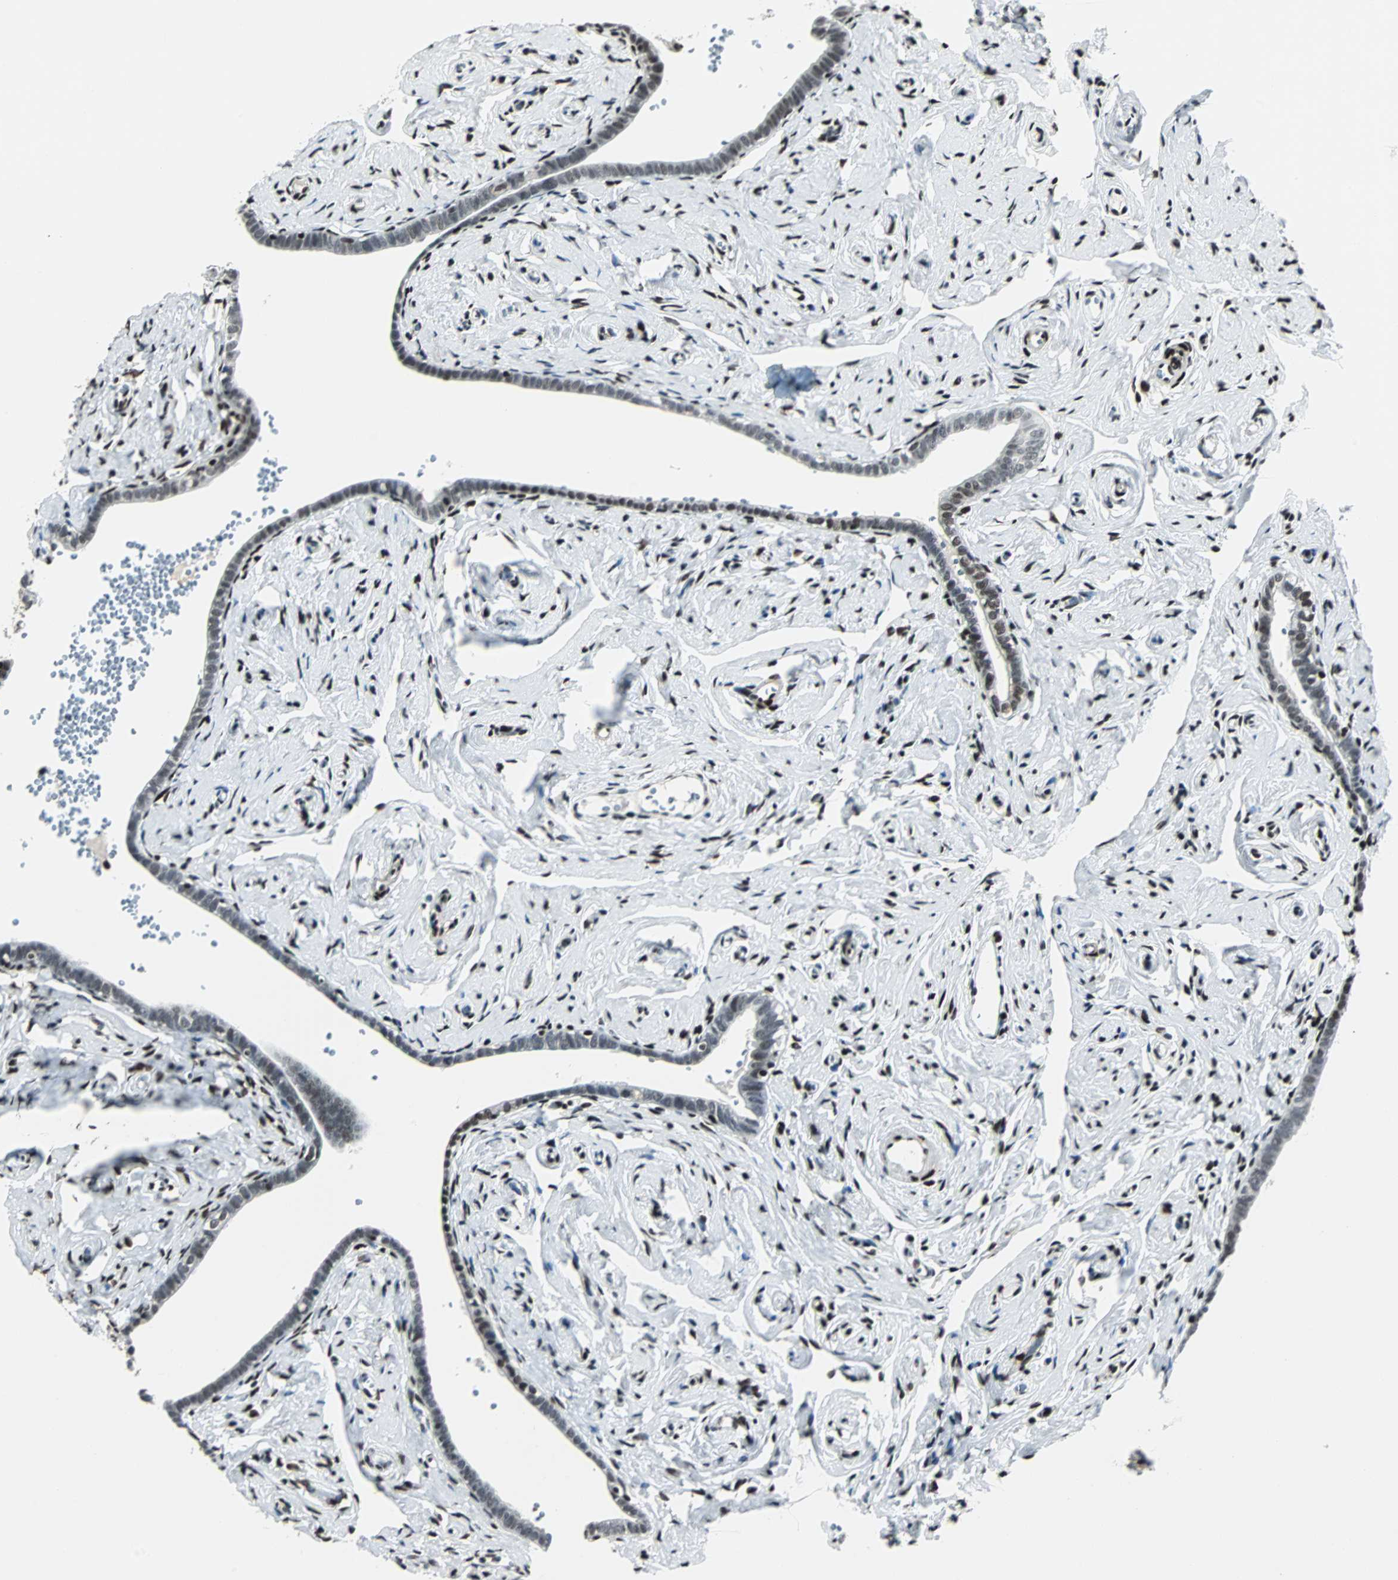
{"staining": {"intensity": "moderate", "quantity": ">75%", "location": "nuclear"}, "tissue": "fallopian tube", "cell_type": "Glandular cells", "image_type": "normal", "snomed": [{"axis": "morphology", "description": "Normal tissue, NOS"}, {"axis": "topography", "description": "Fallopian tube"}], "caption": "The image reveals immunohistochemical staining of benign fallopian tube. There is moderate nuclear expression is appreciated in about >75% of glandular cells. (Stains: DAB in brown, nuclei in blue, Microscopy: brightfield microscopy at high magnification).", "gene": "MEF2D", "patient": {"sex": "female", "age": 71}}